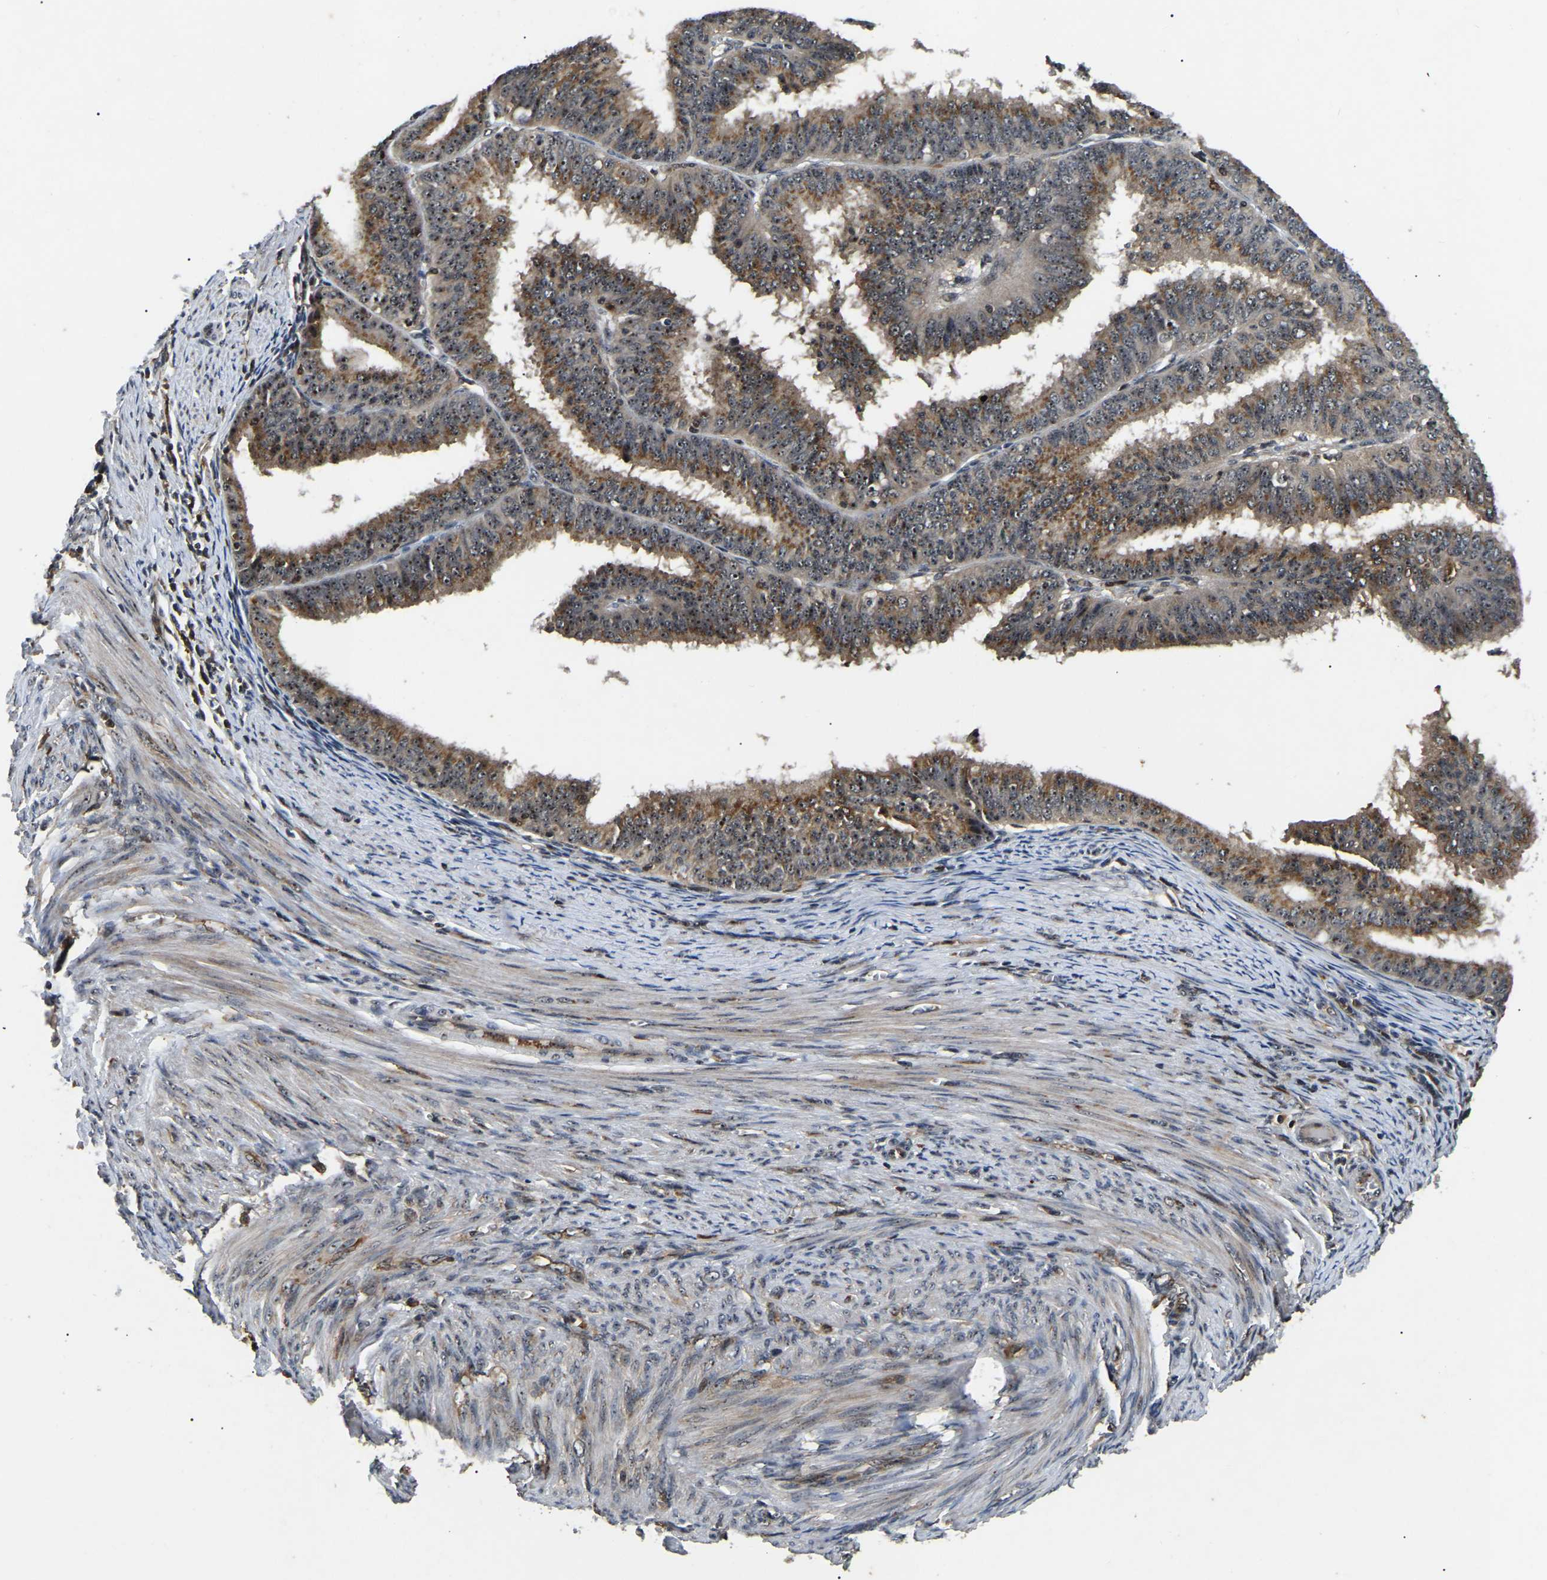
{"staining": {"intensity": "moderate", "quantity": ">75%", "location": "cytoplasmic/membranous,nuclear"}, "tissue": "endometrial cancer", "cell_type": "Tumor cells", "image_type": "cancer", "snomed": [{"axis": "morphology", "description": "Adenocarcinoma, NOS"}, {"axis": "topography", "description": "Endometrium"}], "caption": "Immunohistochemistry (IHC) image of endometrial cancer (adenocarcinoma) stained for a protein (brown), which exhibits medium levels of moderate cytoplasmic/membranous and nuclear staining in approximately >75% of tumor cells.", "gene": "RBM28", "patient": {"sex": "female", "age": 70}}